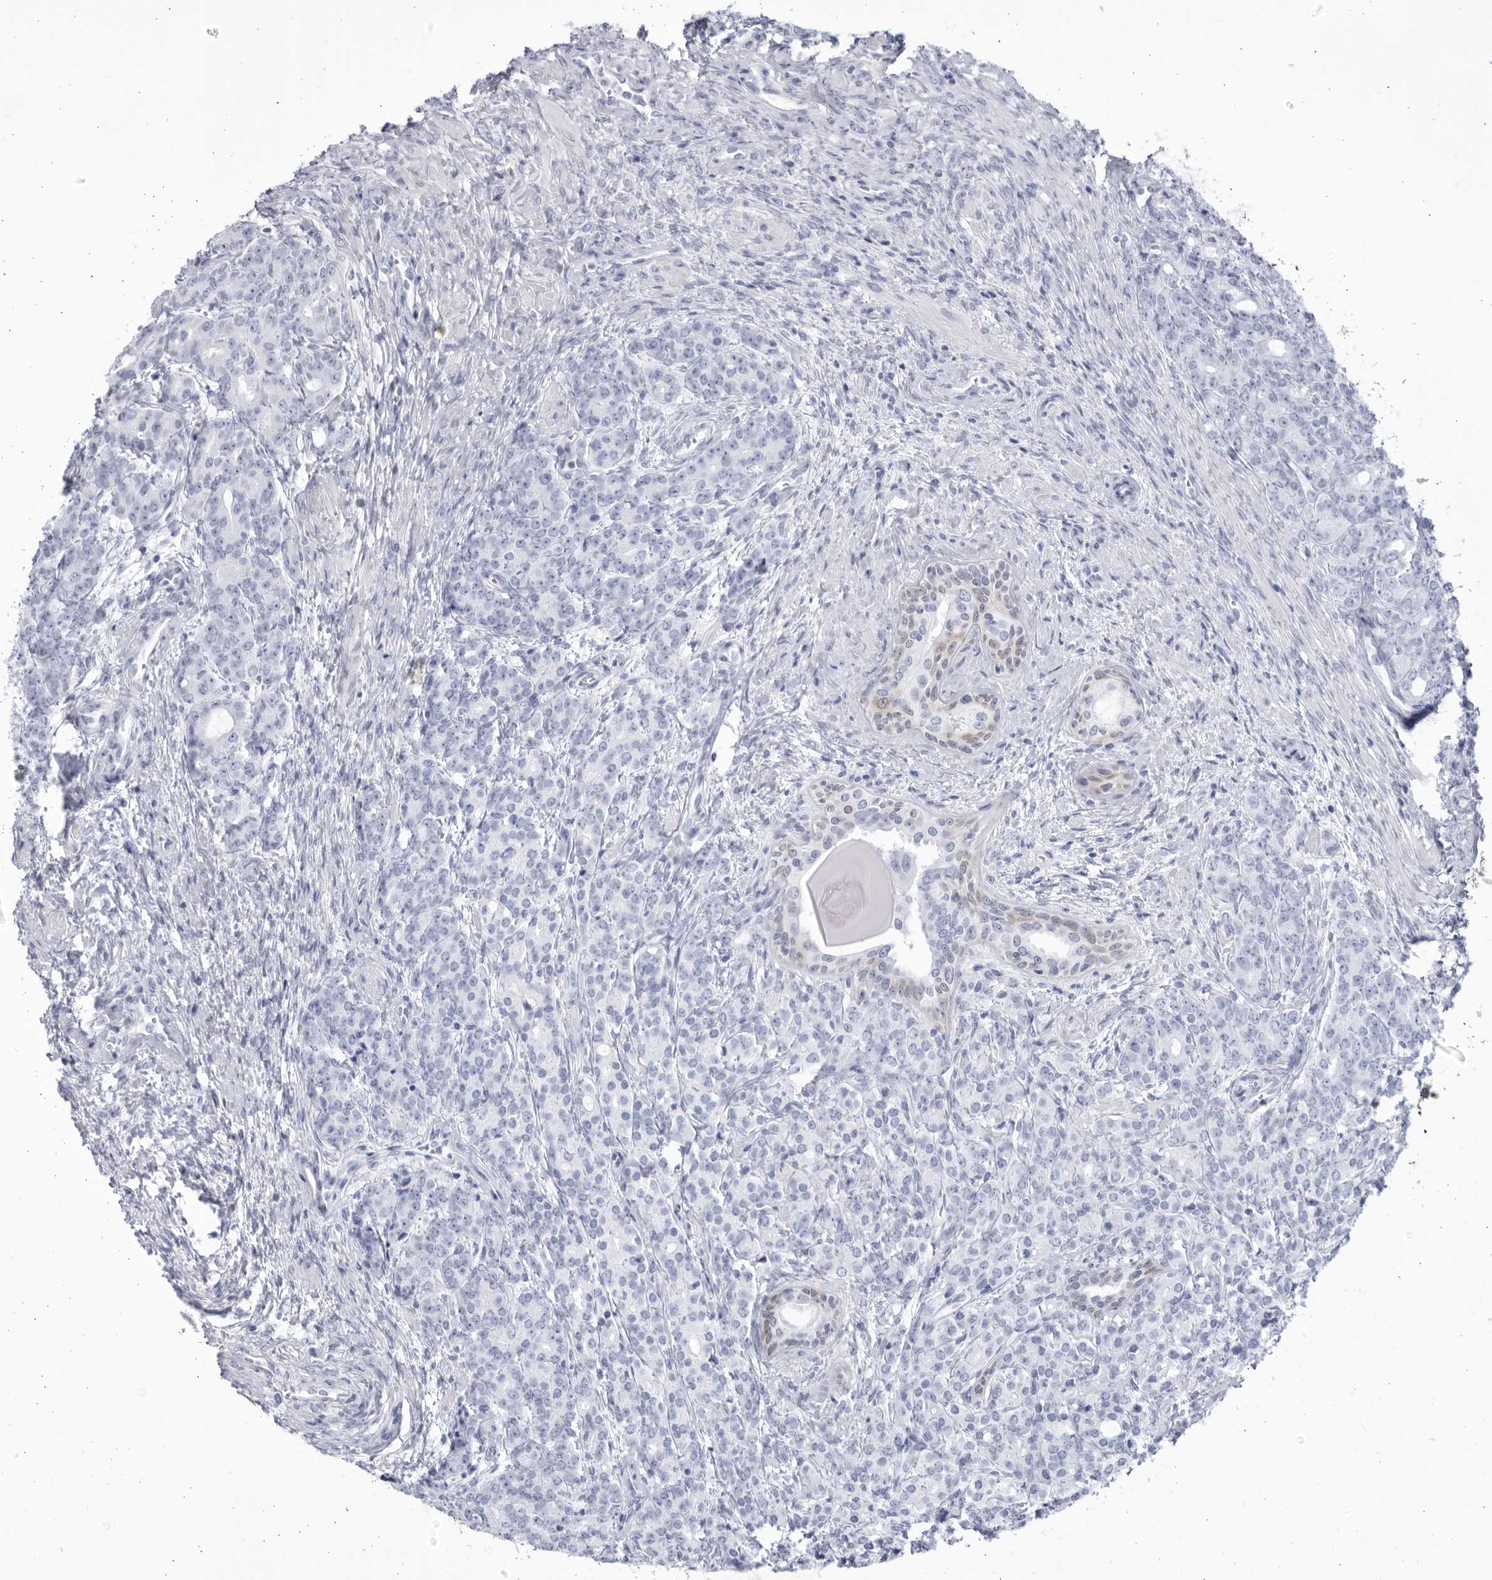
{"staining": {"intensity": "negative", "quantity": "none", "location": "none"}, "tissue": "prostate cancer", "cell_type": "Tumor cells", "image_type": "cancer", "snomed": [{"axis": "morphology", "description": "Adenocarcinoma, High grade"}, {"axis": "topography", "description": "Prostate"}], "caption": "IHC of human prostate high-grade adenocarcinoma demonstrates no staining in tumor cells.", "gene": "CCDC181", "patient": {"sex": "male", "age": 62}}